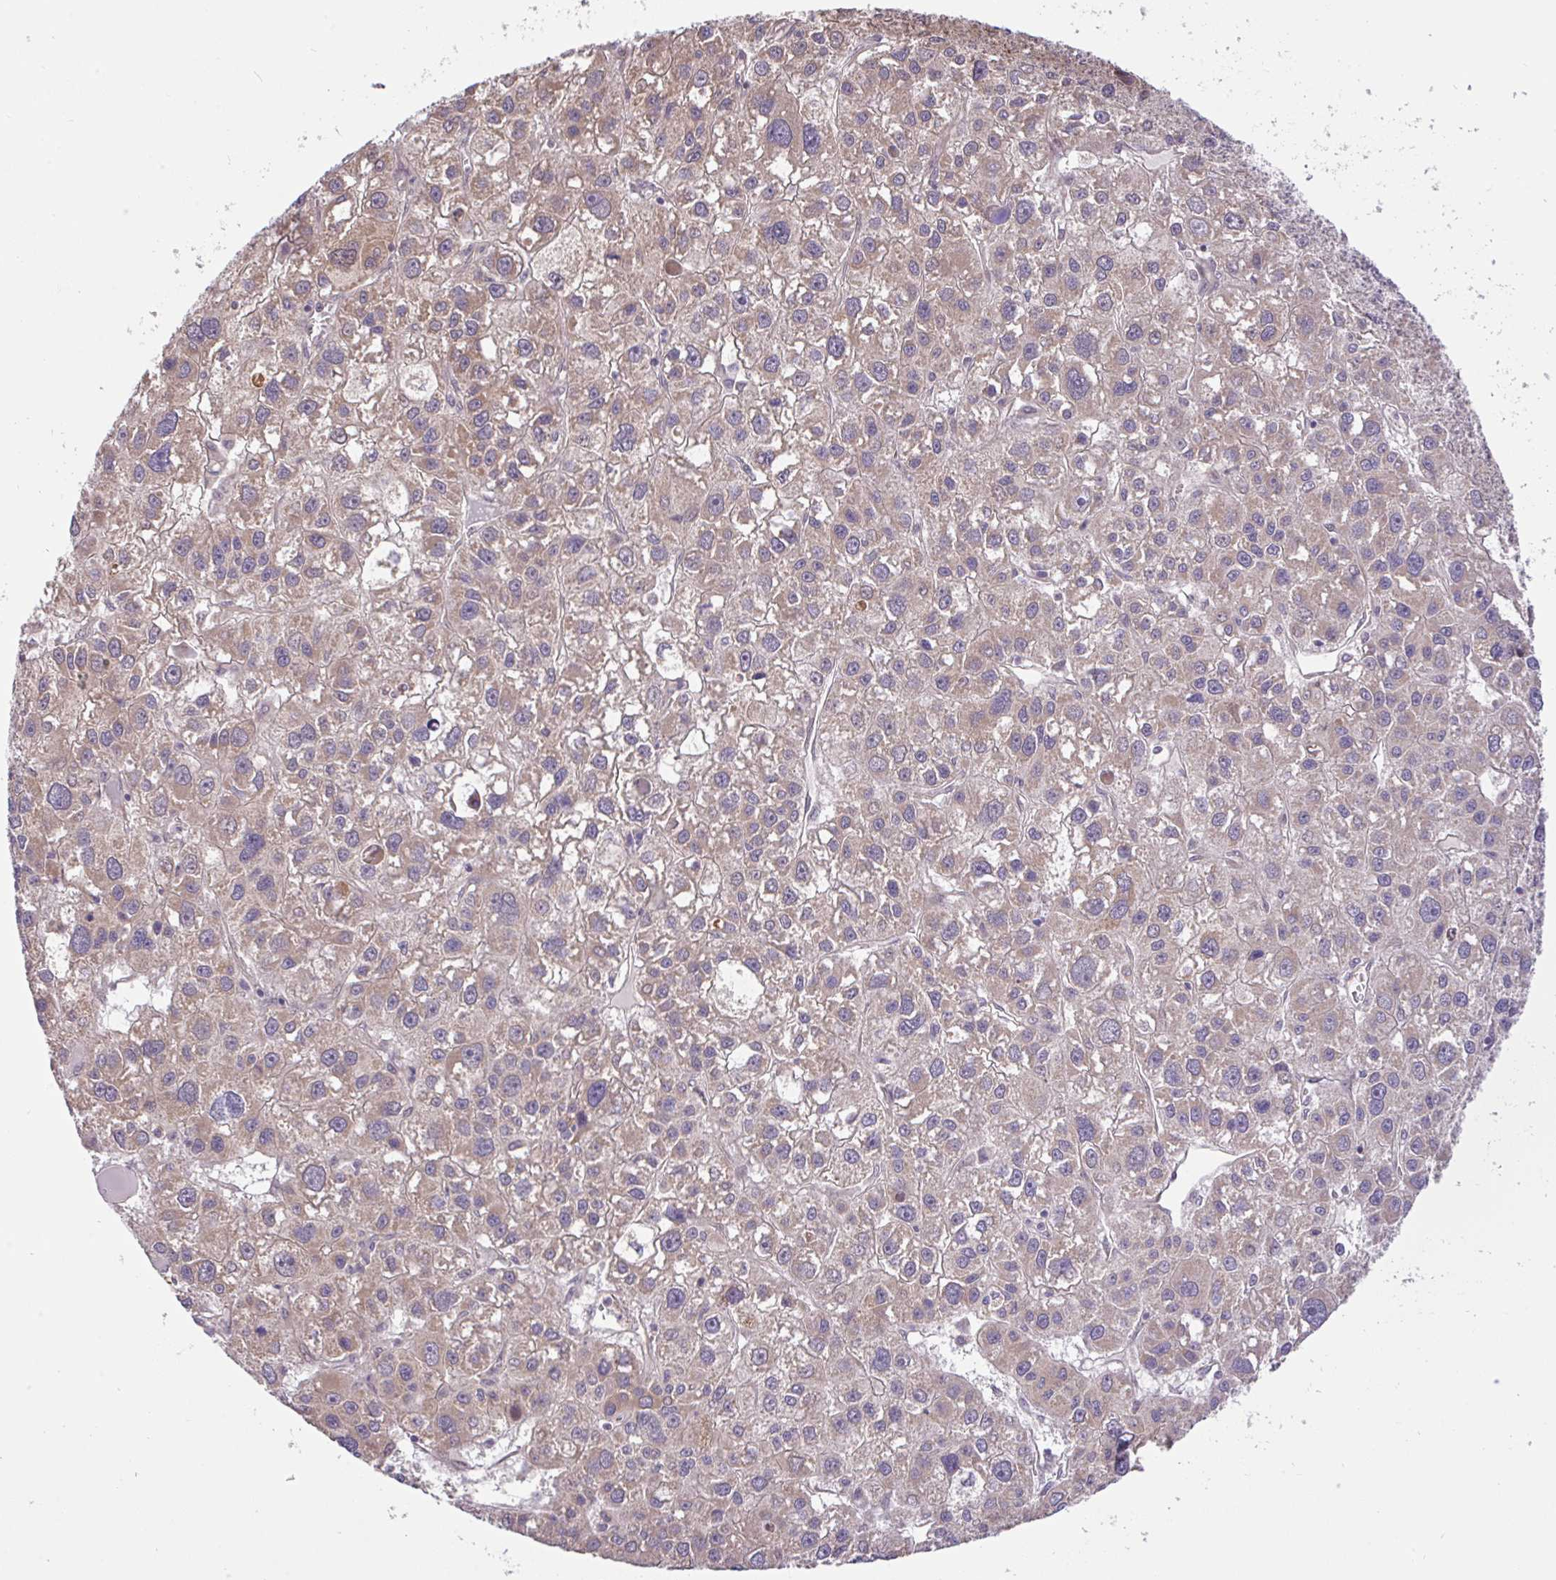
{"staining": {"intensity": "weak", "quantity": "<25%", "location": "cytoplasmic/membranous"}, "tissue": "liver cancer", "cell_type": "Tumor cells", "image_type": "cancer", "snomed": [{"axis": "morphology", "description": "Carcinoma, Hepatocellular, NOS"}, {"axis": "topography", "description": "Liver"}], "caption": "IHC of liver cancer (hepatocellular carcinoma) demonstrates no expression in tumor cells.", "gene": "DLEU7", "patient": {"sex": "male", "age": 73}}